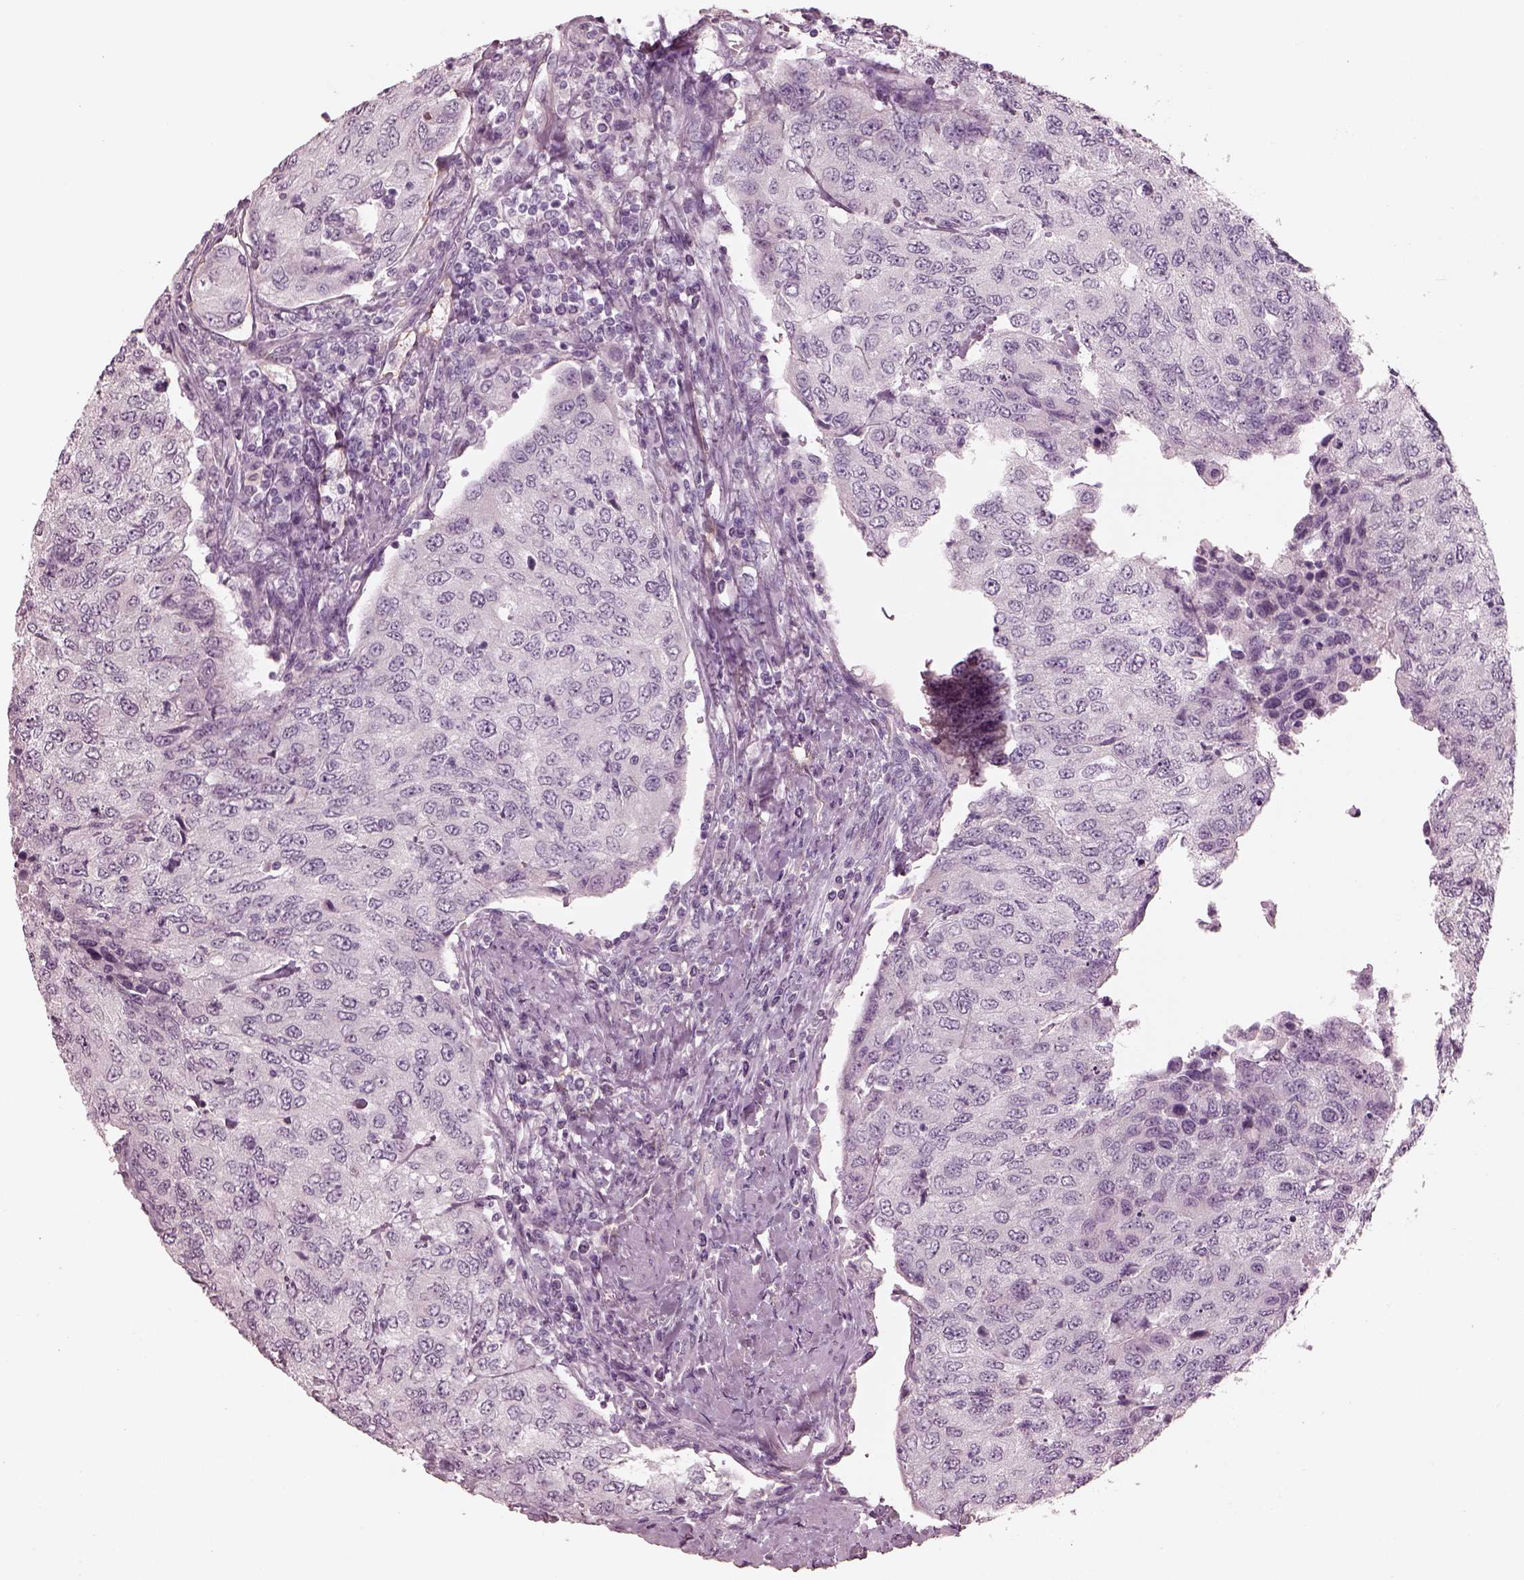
{"staining": {"intensity": "negative", "quantity": "none", "location": "none"}, "tissue": "urothelial cancer", "cell_type": "Tumor cells", "image_type": "cancer", "snomed": [{"axis": "morphology", "description": "Urothelial carcinoma, High grade"}, {"axis": "topography", "description": "Urinary bladder"}], "caption": "Tumor cells show no significant positivity in urothelial cancer. (Stains: DAB IHC with hematoxylin counter stain, Microscopy: brightfield microscopy at high magnification).", "gene": "EIF4E1B", "patient": {"sex": "female", "age": 78}}